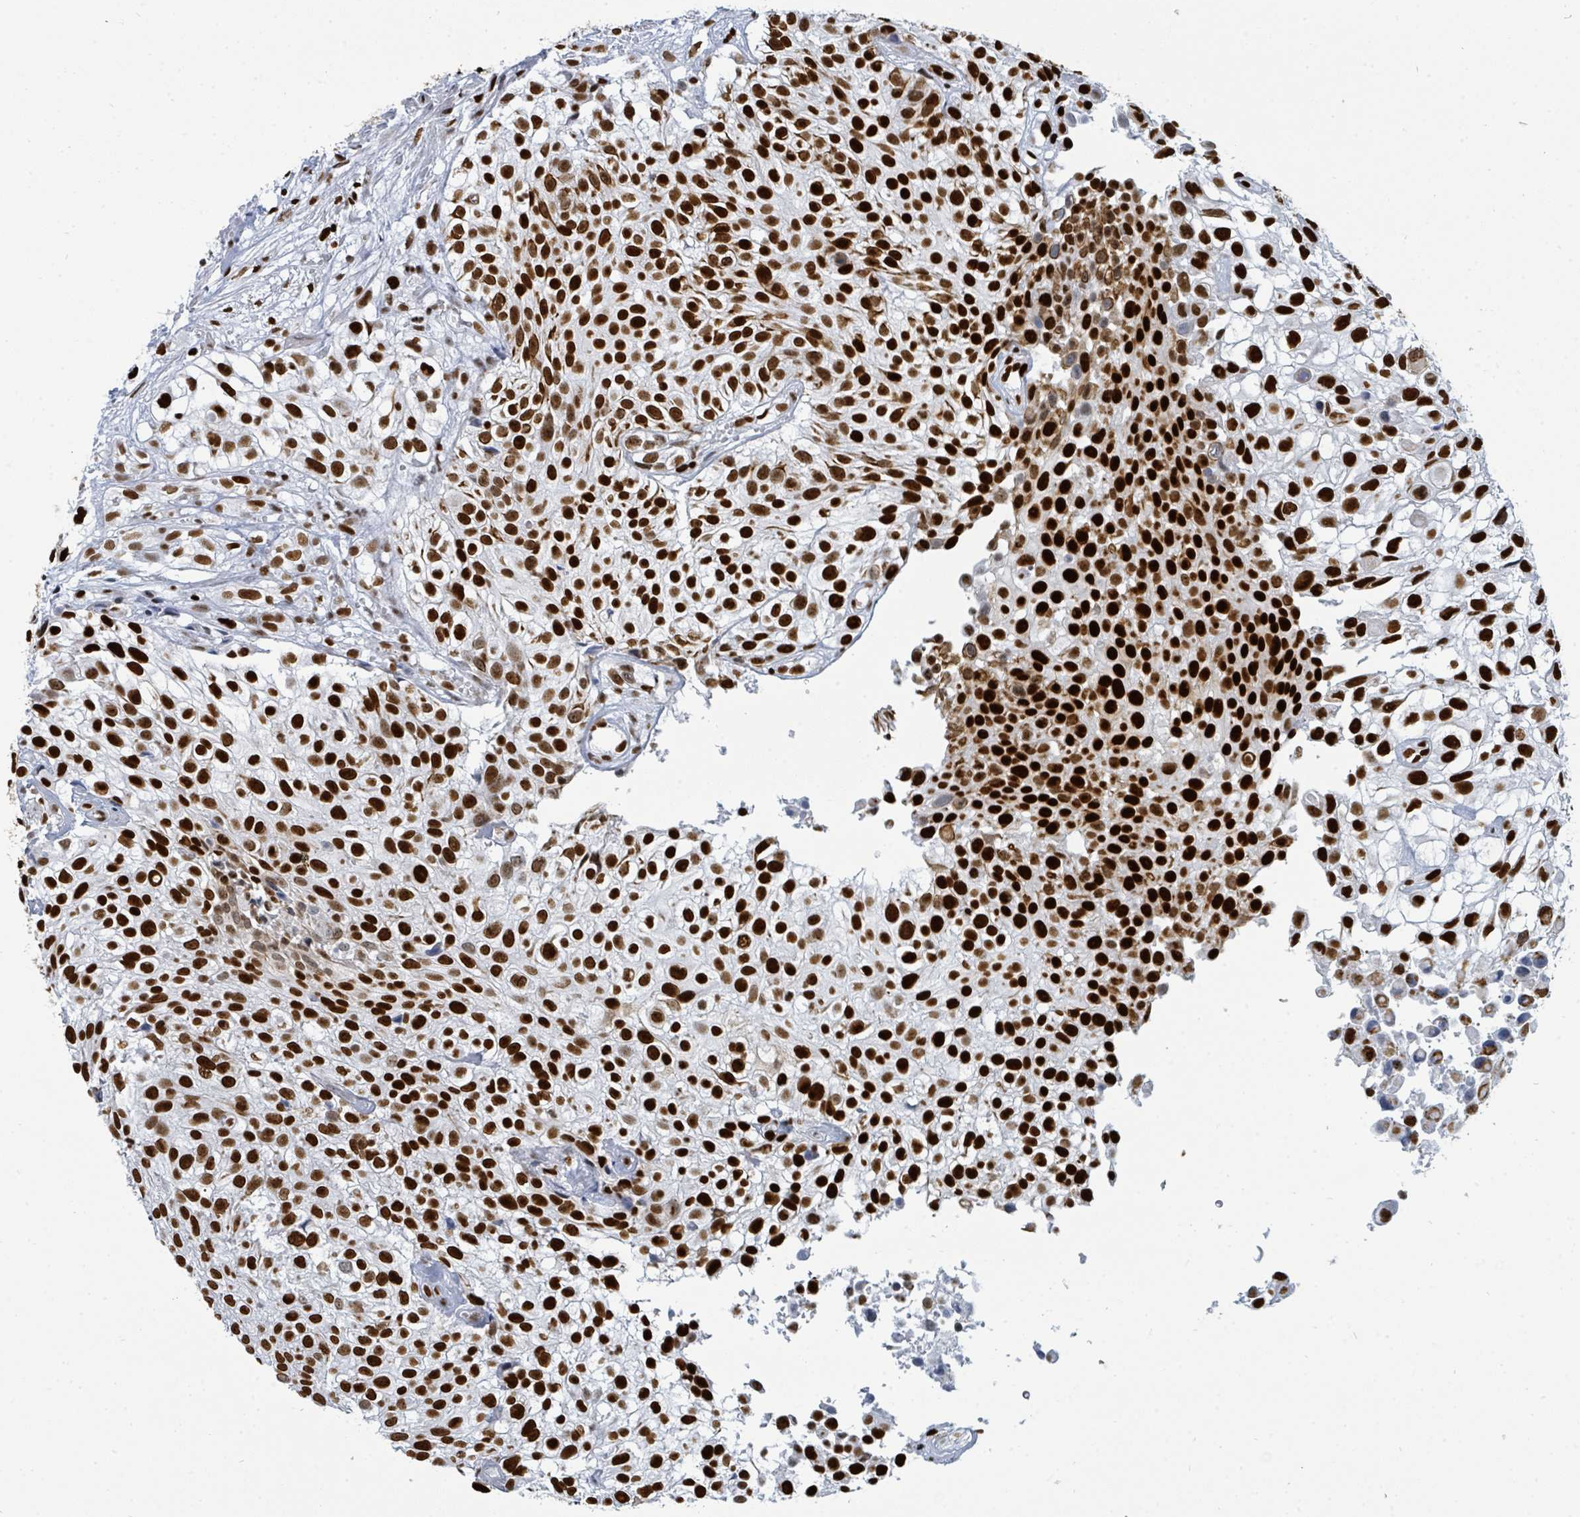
{"staining": {"intensity": "strong", "quantity": ">75%", "location": "nuclear"}, "tissue": "urothelial cancer", "cell_type": "Tumor cells", "image_type": "cancer", "snomed": [{"axis": "morphology", "description": "Urothelial carcinoma, High grade"}, {"axis": "topography", "description": "Urinary bladder"}], "caption": "Tumor cells demonstrate high levels of strong nuclear staining in approximately >75% of cells in urothelial carcinoma (high-grade).", "gene": "SUMO4", "patient": {"sex": "male", "age": 56}}